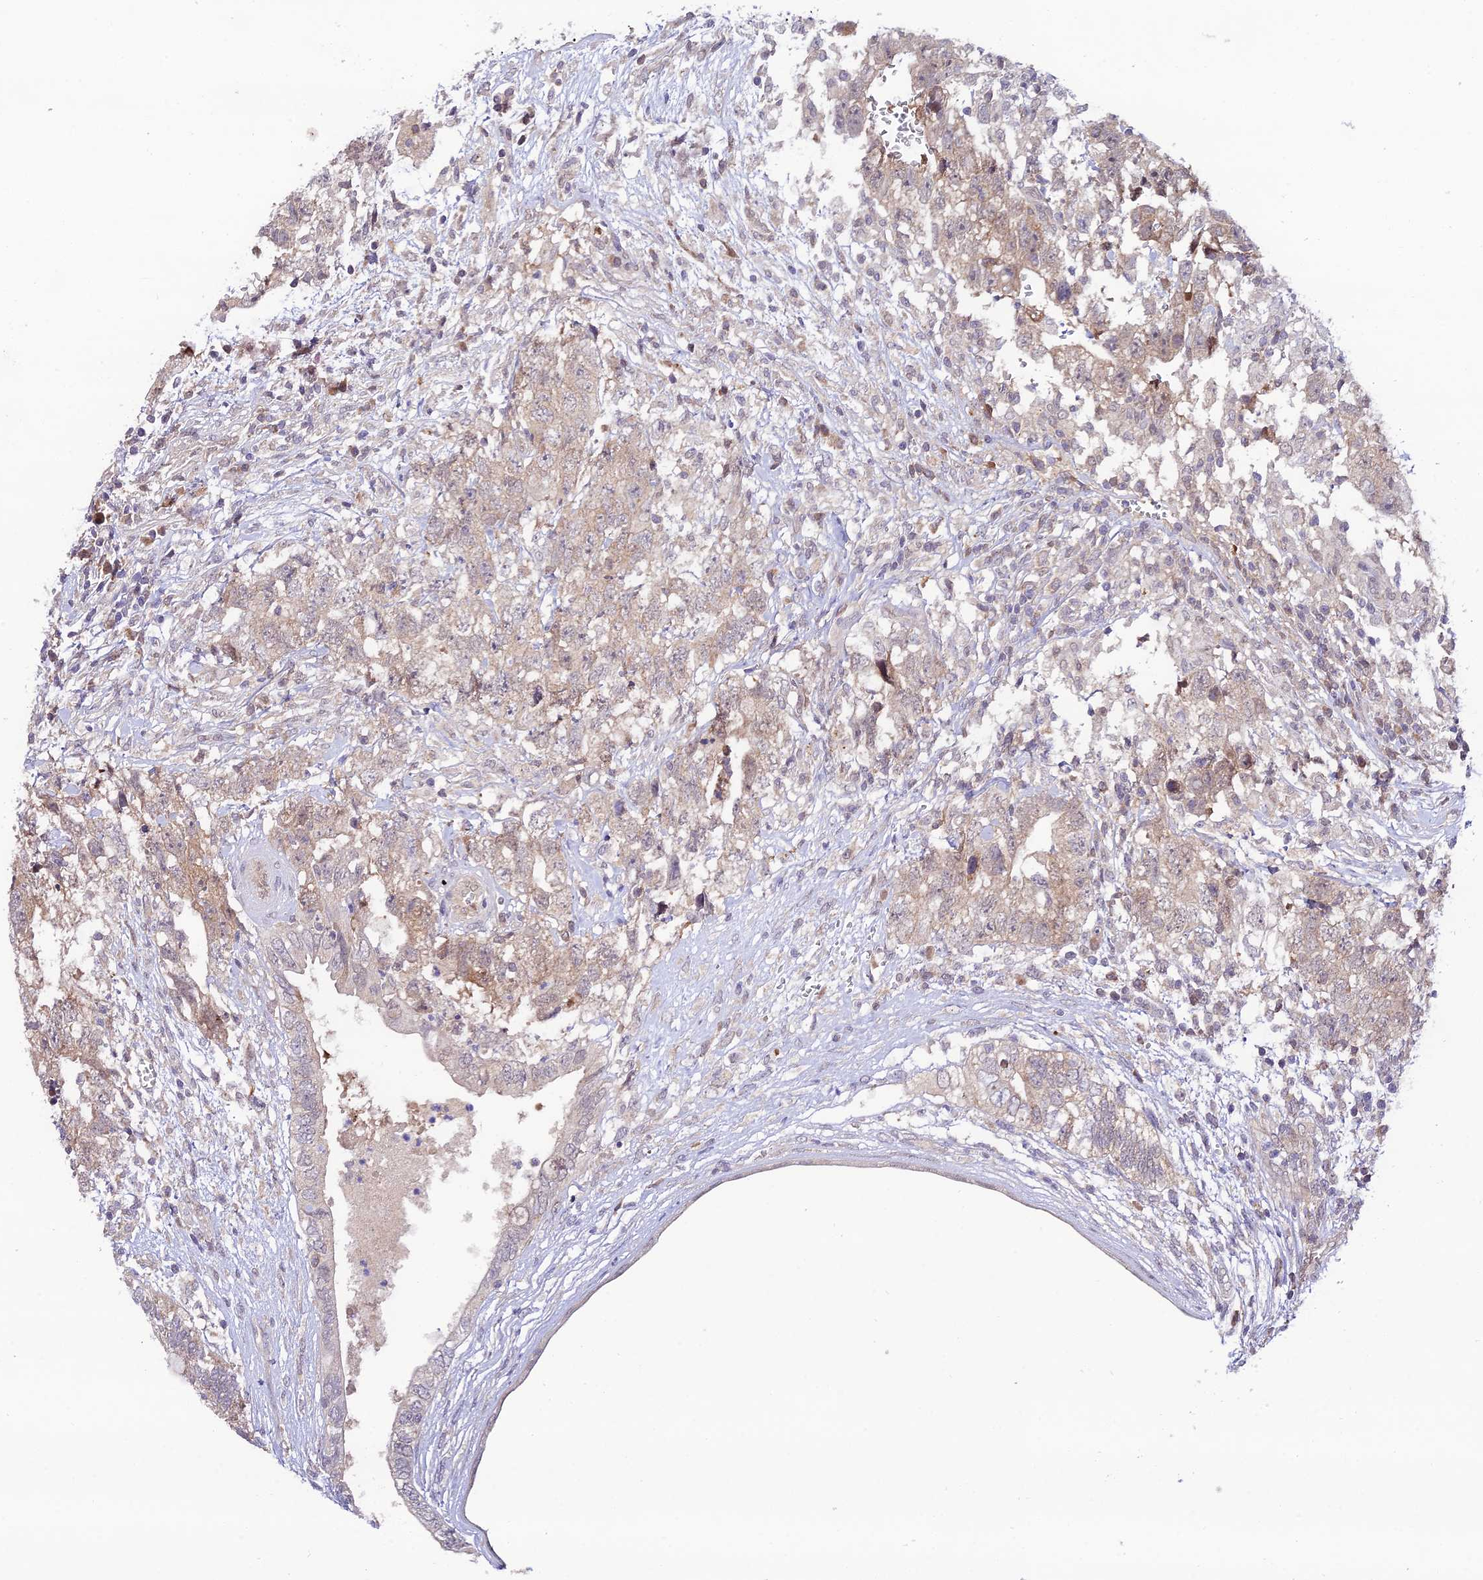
{"staining": {"intensity": "weak", "quantity": "<25%", "location": "cytoplasmic/membranous"}, "tissue": "testis cancer", "cell_type": "Tumor cells", "image_type": "cancer", "snomed": [{"axis": "morphology", "description": "Seminoma, NOS"}, {"axis": "morphology", "description": "Carcinoma, Embryonal, NOS"}, {"axis": "topography", "description": "Testis"}], "caption": "This is a image of immunohistochemistry staining of testis cancer, which shows no positivity in tumor cells.", "gene": "TRIM40", "patient": {"sex": "male", "age": 29}}